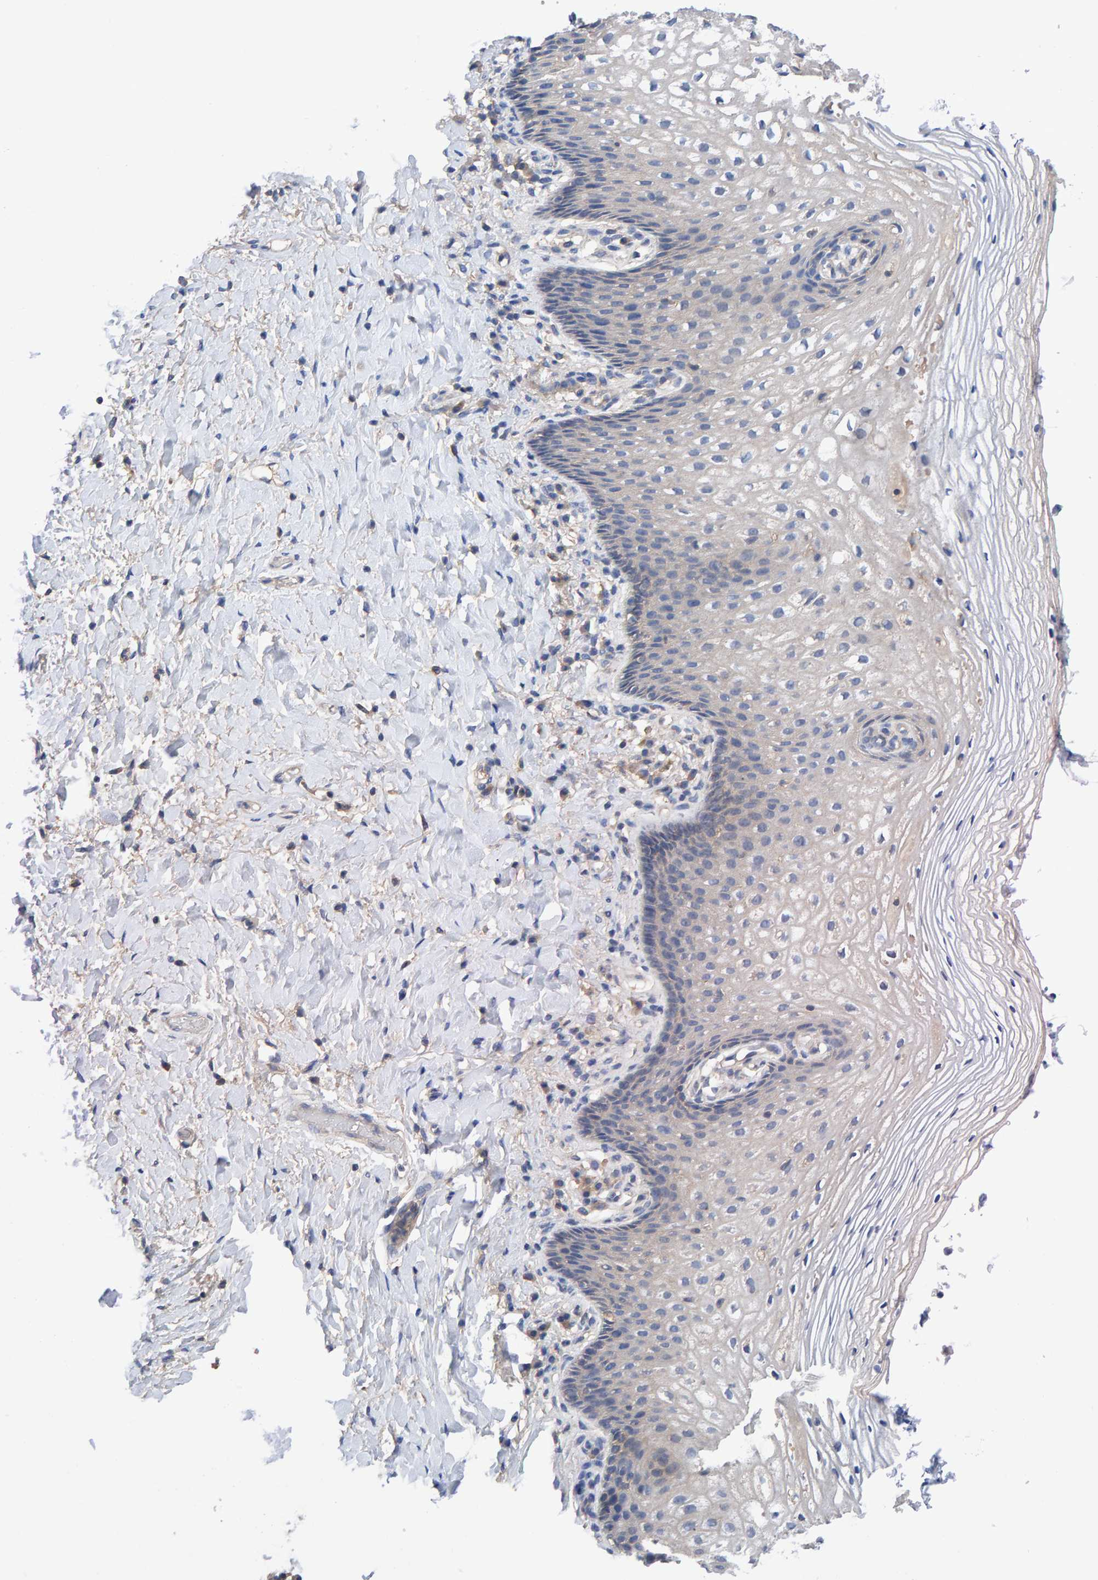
{"staining": {"intensity": "negative", "quantity": "none", "location": "none"}, "tissue": "vagina", "cell_type": "Squamous epithelial cells", "image_type": "normal", "snomed": [{"axis": "morphology", "description": "Normal tissue, NOS"}, {"axis": "topography", "description": "Vagina"}], "caption": "This image is of benign vagina stained with IHC to label a protein in brown with the nuclei are counter-stained blue. There is no positivity in squamous epithelial cells.", "gene": "EFR3A", "patient": {"sex": "female", "age": 60}}